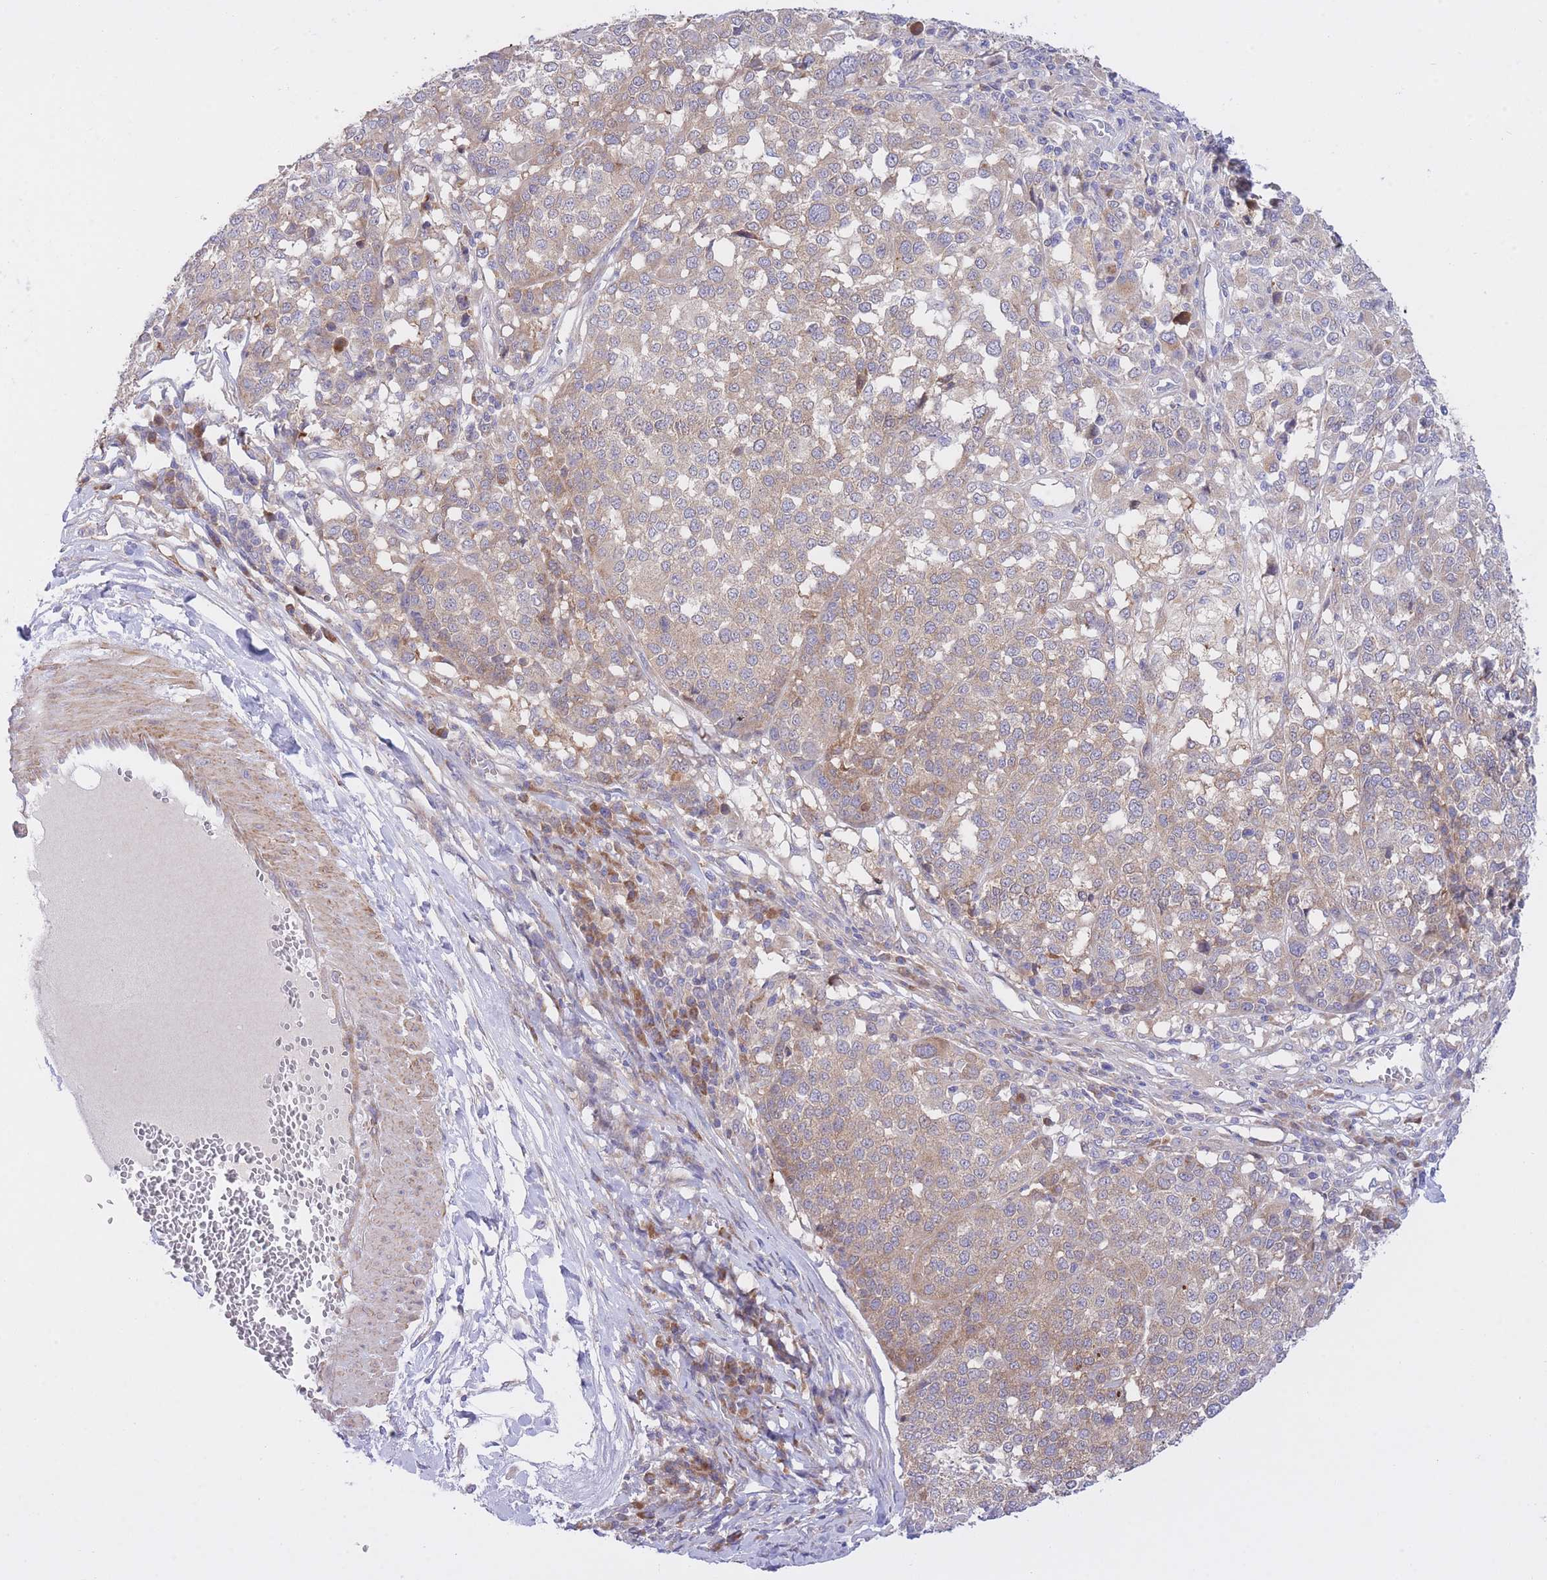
{"staining": {"intensity": "weak", "quantity": "25%-75%", "location": "cytoplasmic/membranous"}, "tissue": "melanoma", "cell_type": "Tumor cells", "image_type": "cancer", "snomed": [{"axis": "morphology", "description": "Malignant melanoma, Metastatic site"}, {"axis": "topography", "description": "Lymph node"}], "caption": "Malignant melanoma (metastatic site) stained with DAB IHC reveals low levels of weak cytoplasmic/membranous staining in approximately 25%-75% of tumor cells.", "gene": "CHAC1", "patient": {"sex": "male", "age": 44}}